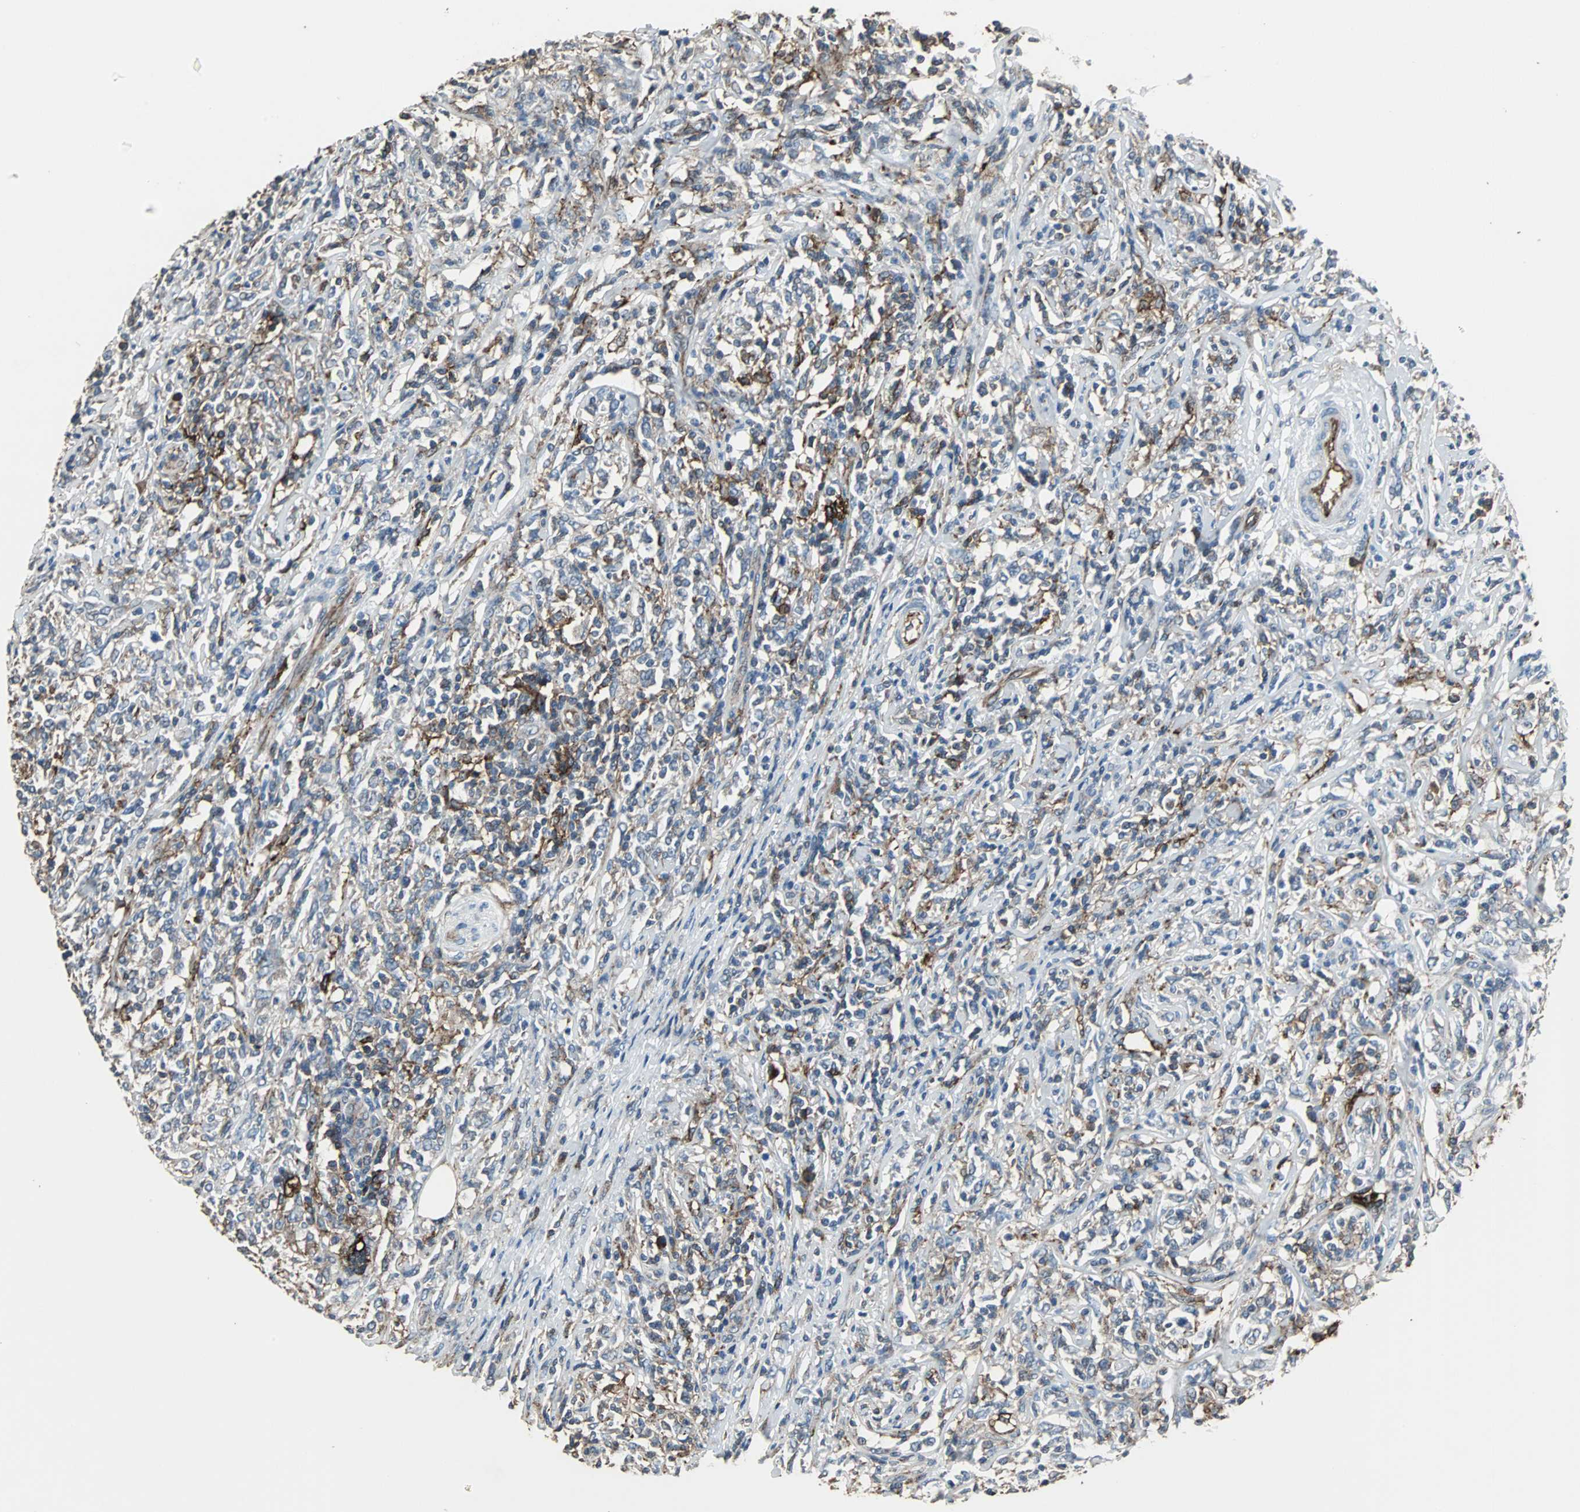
{"staining": {"intensity": "weak", "quantity": "25%-75%", "location": "cytoplasmic/membranous"}, "tissue": "lymphoma", "cell_type": "Tumor cells", "image_type": "cancer", "snomed": [{"axis": "morphology", "description": "Malignant lymphoma, non-Hodgkin's type, High grade"}, {"axis": "topography", "description": "Lymph node"}], "caption": "A histopathology image of high-grade malignant lymphoma, non-Hodgkin's type stained for a protein exhibits weak cytoplasmic/membranous brown staining in tumor cells.", "gene": "F11R", "patient": {"sex": "female", "age": 84}}